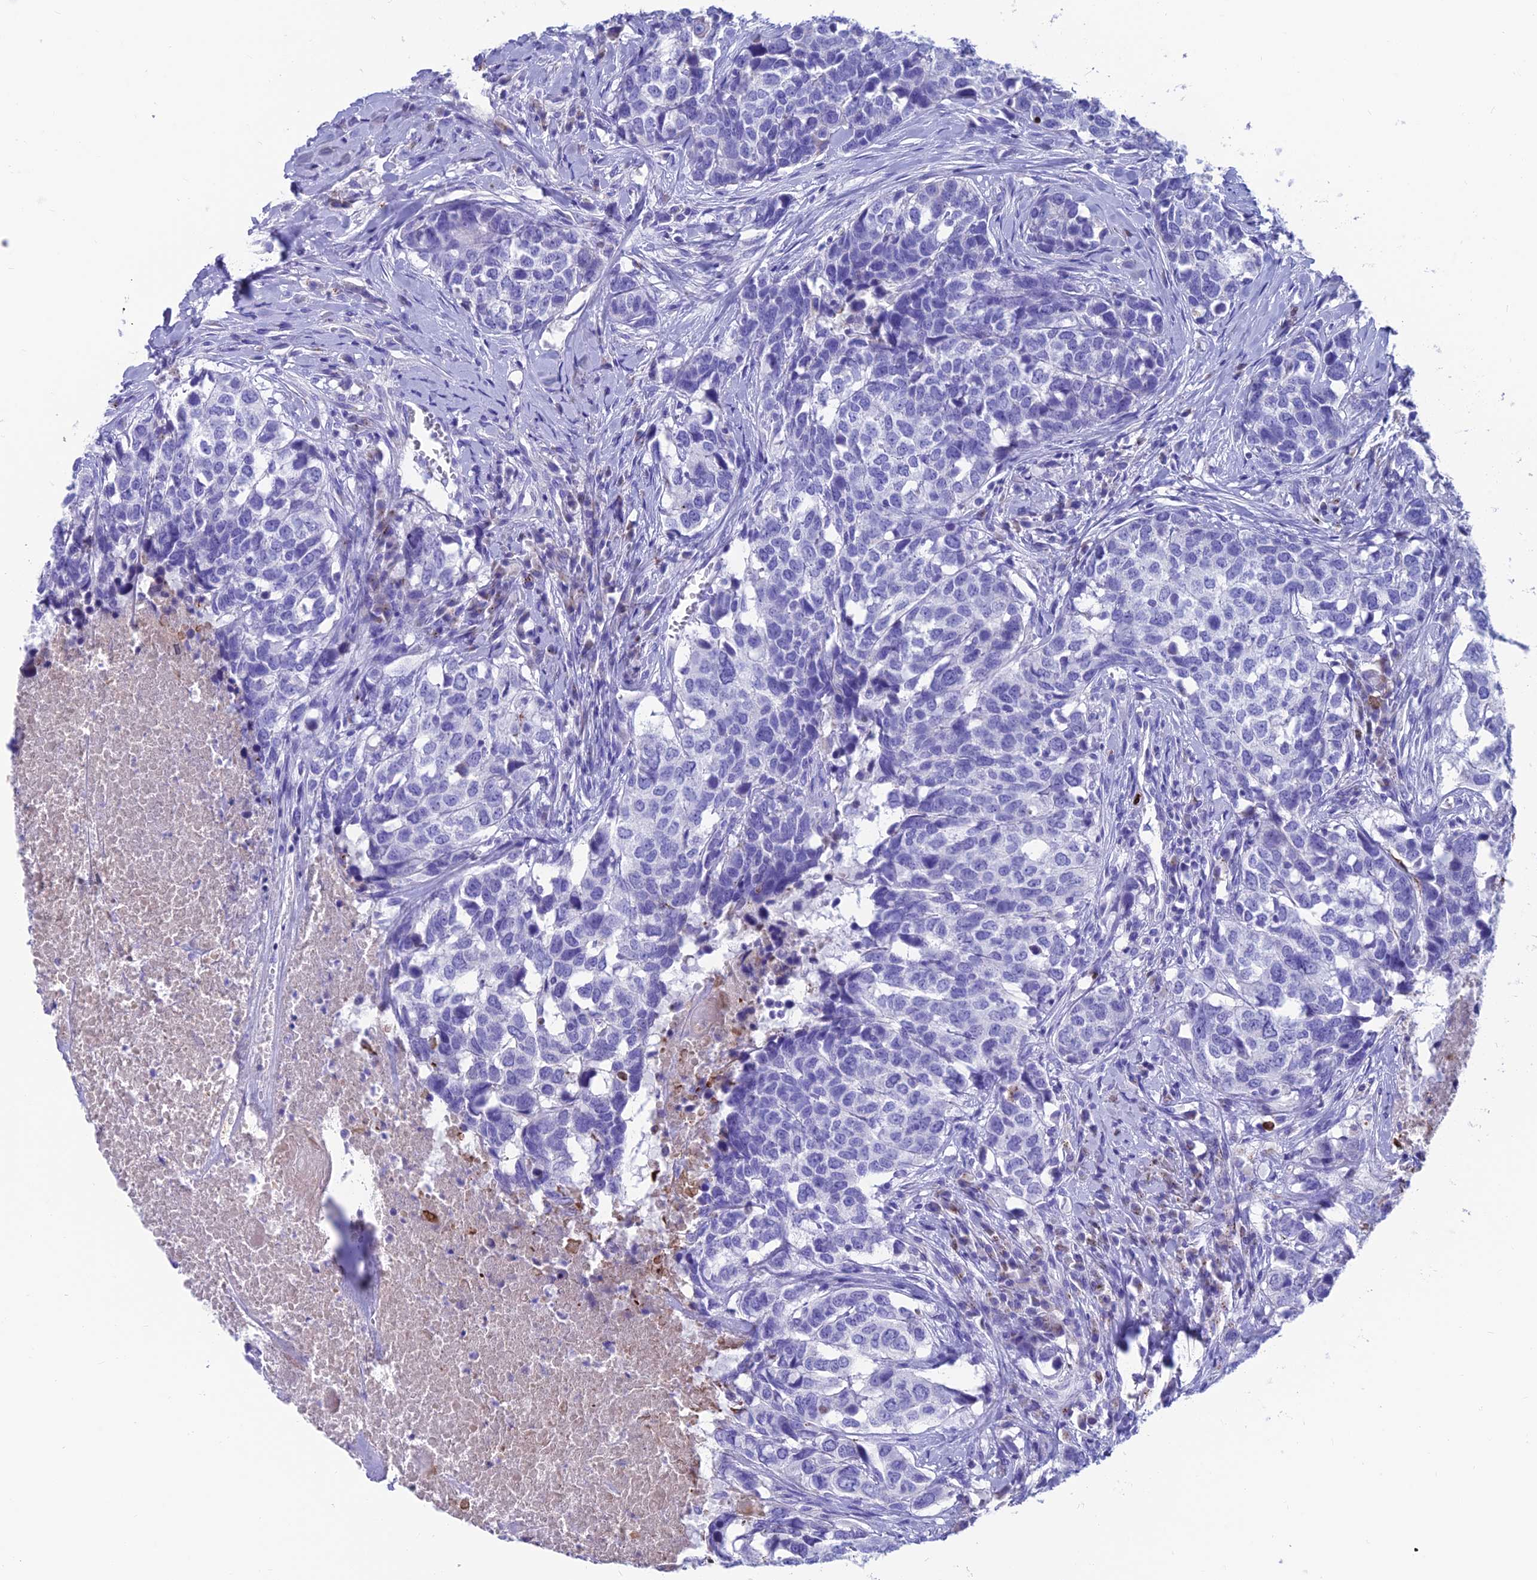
{"staining": {"intensity": "negative", "quantity": "none", "location": "none"}, "tissue": "head and neck cancer", "cell_type": "Tumor cells", "image_type": "cancer", "snomed": [{"axis": "morphology", "description": "Squamous cell carcinoma, NOS"}, {"axis": "topography", "description": "Head-Neck"}], "caption": "Immunohistochemical staining of human head and neck squamous cell carcinoma demonstrates no significant expression in tumor cells.", "gene": "GNG11", "patient": {"sex": "male", "age": 66}}